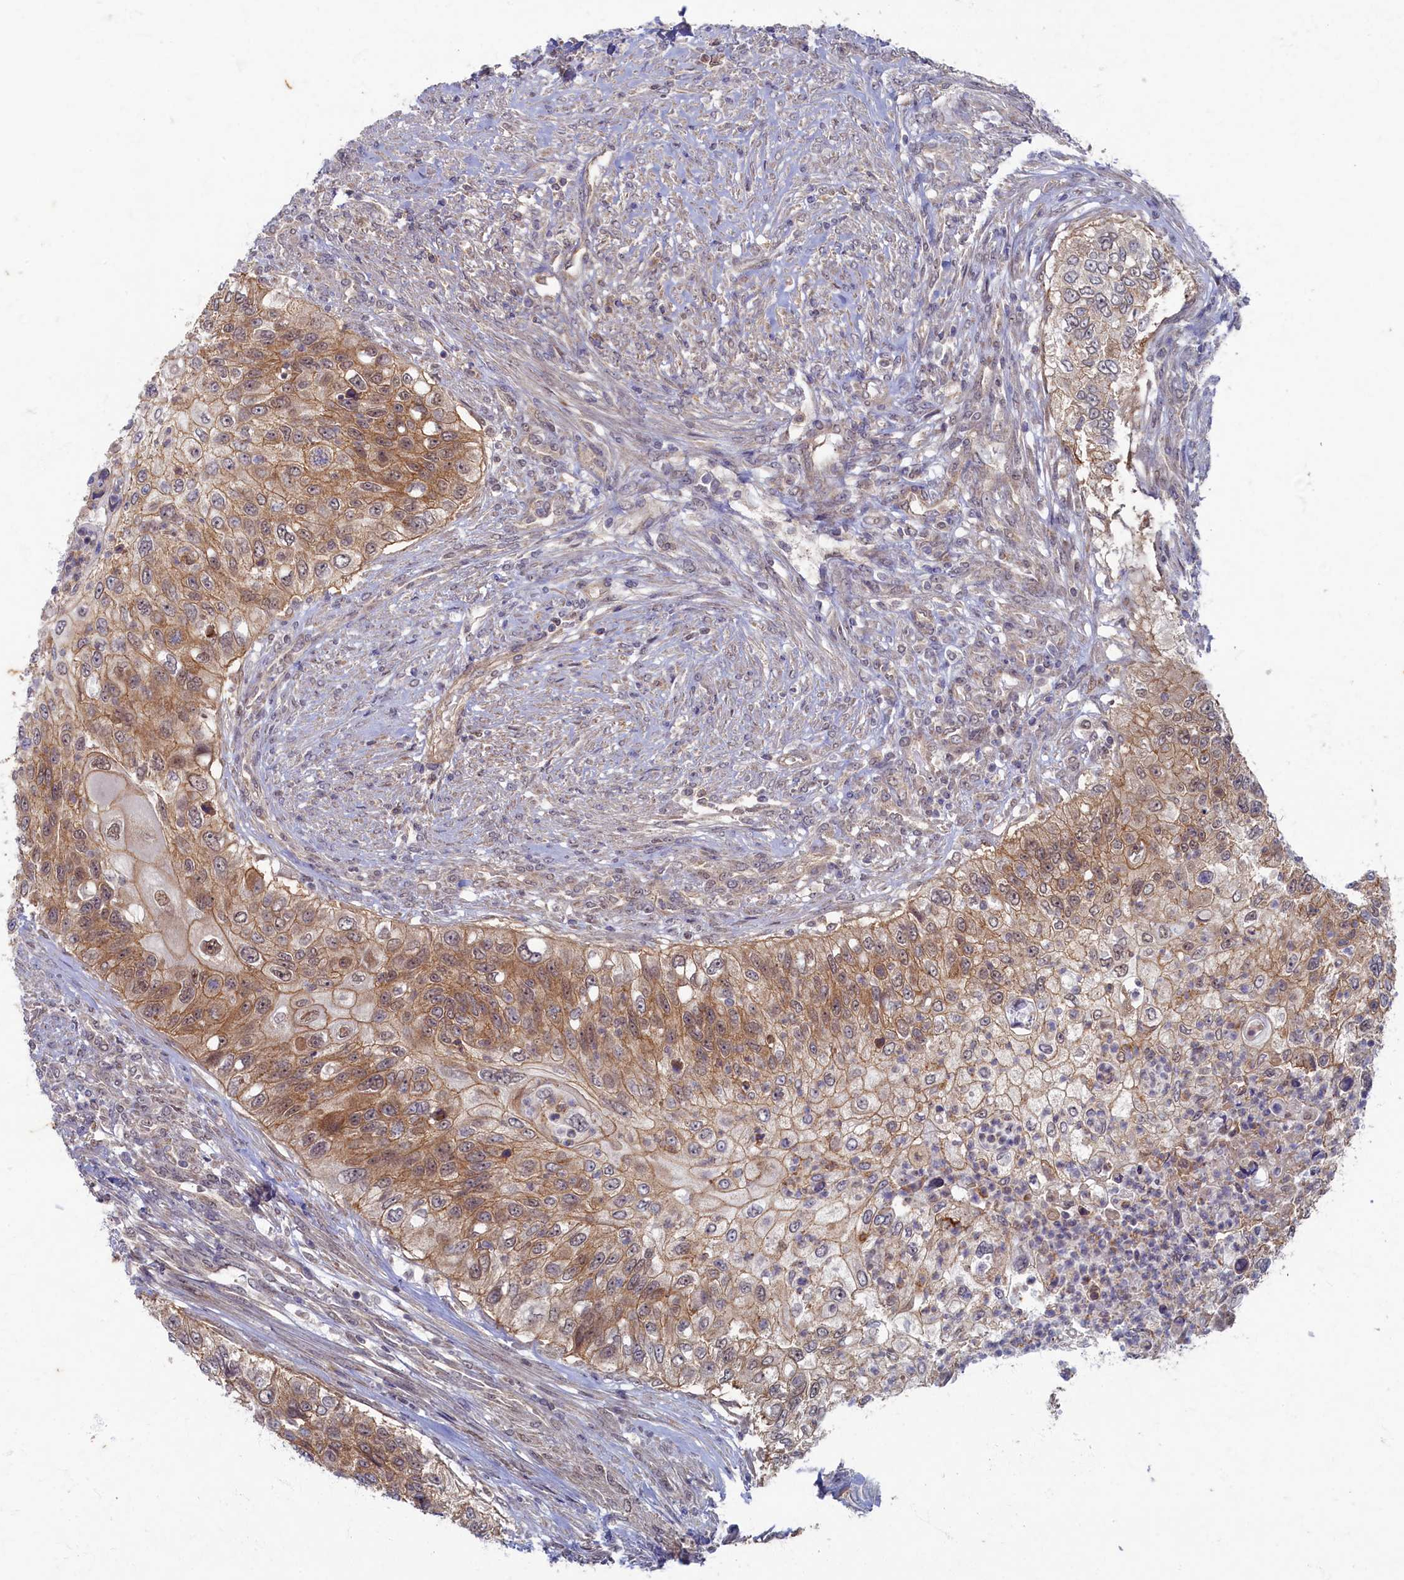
{"staining": {"intensity": "moderate", "quantity": ">75%", "location": "cytoplasmic/membranous"}, "tissue": "urothelial cancer", "cell_type": "Tumor cells", "image_type": "cancer", "snomed": [{"axis": "morphology", "description": "Urothelial carcinoma, High grade"}, {"axis": "topography", "description": "Urinary bladder"}], "caption": "The micrograph exhibits a brown stain indicating the presence of a protein in the cytoplasmic/membranous of tumor cells in urothelial cancer. Using DAB (brown) and hematoxylin (blue) stains, captured at high magnification using brightfield microscopy.", "gene": "WDR59", "patient": {"sex": "female", "age": 60}}